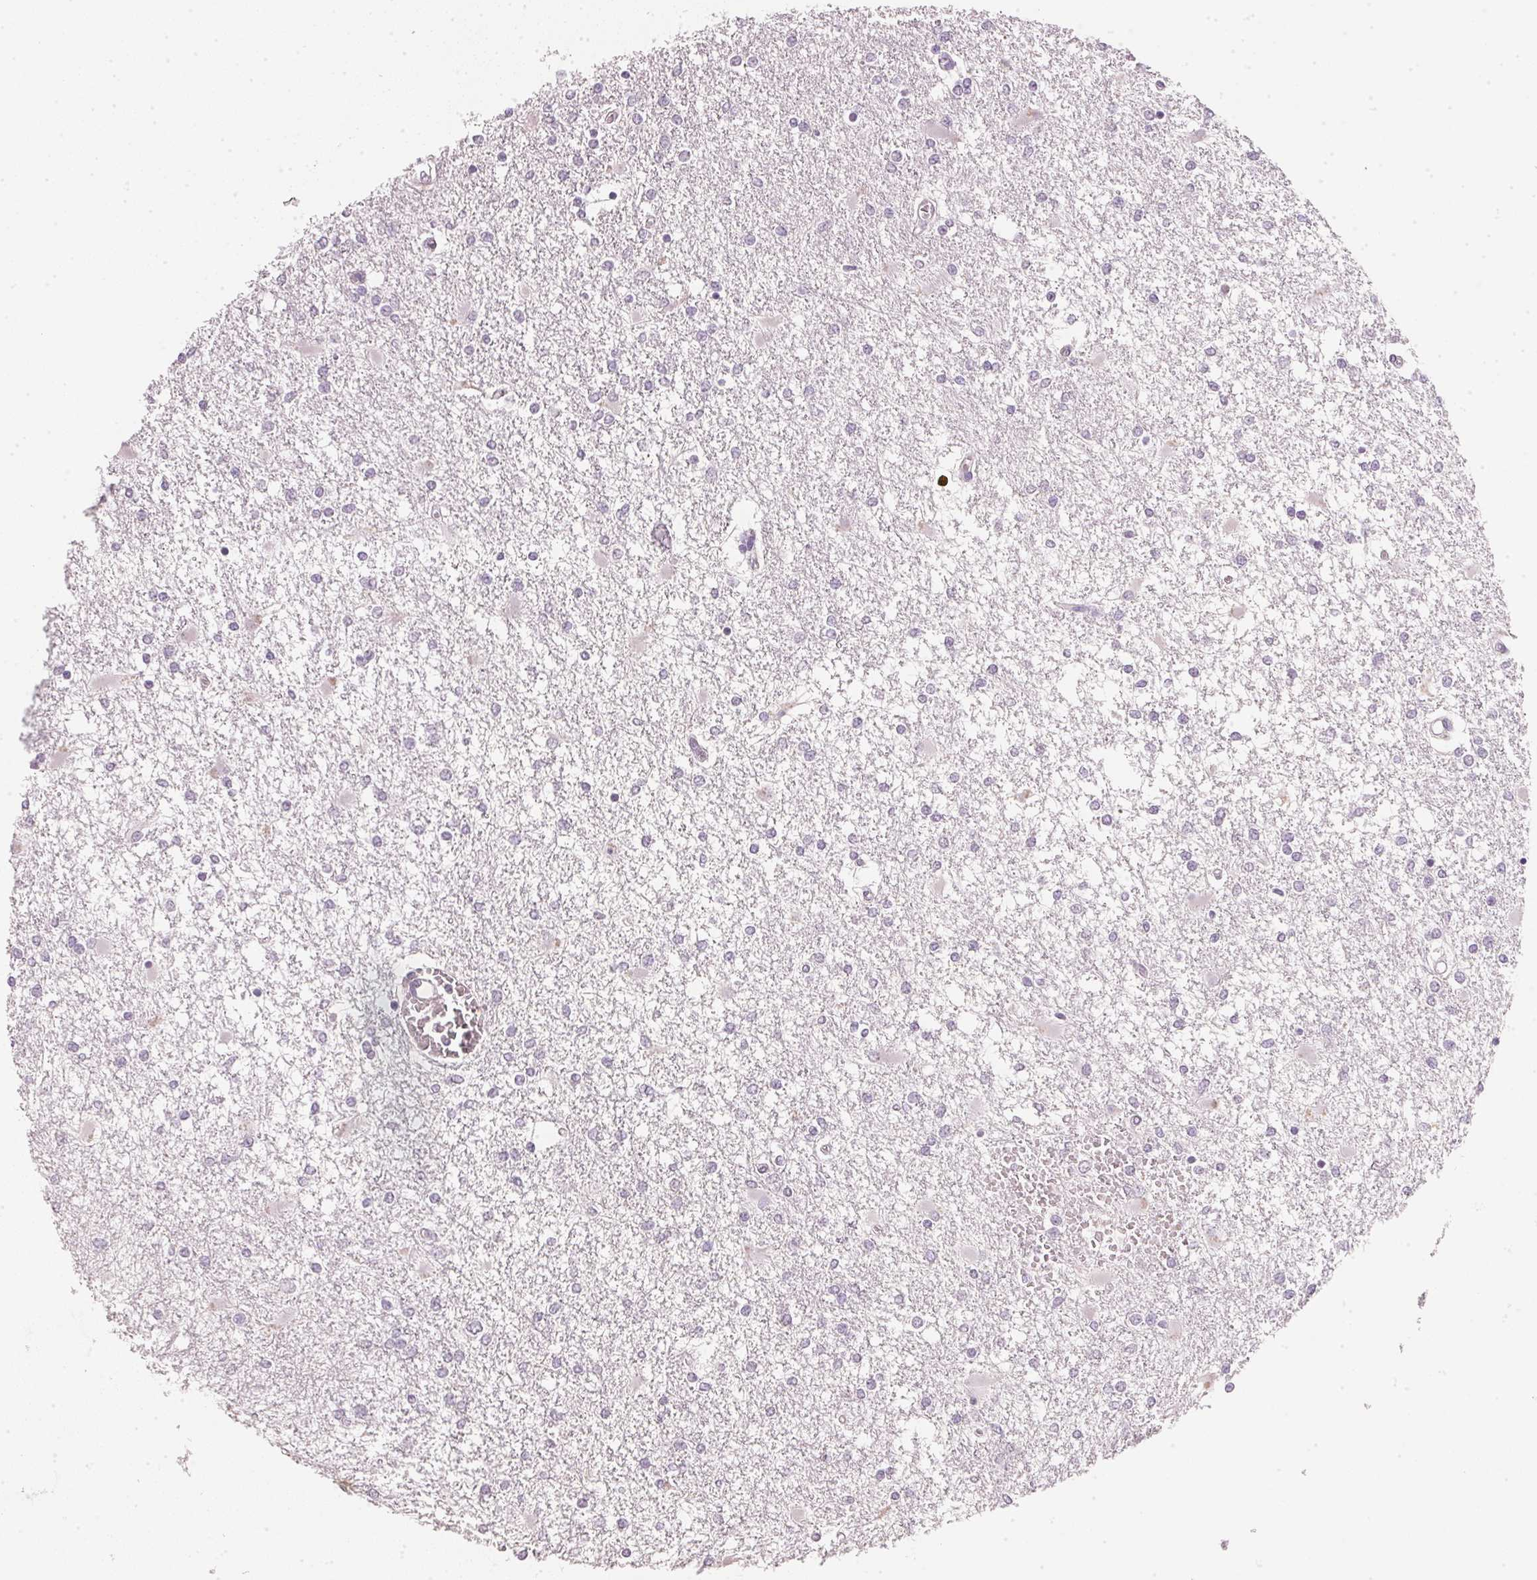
{"staining": {"intensity": "negative", "quantity": "none", "location": "none"}, "tissue": "glioma", "cell_type": "Tumor cells", "image_type": "cancer", "snomed": [{"axis": "morphology", "description": "Glioma, malignant, High grade"}, {"axis": "topography", "description": "Cerebral cortex"}], "caption": "Micrograph shows no significant protein expression in tumor cells of glioma.", "gene": "IGFBP1", "patient": {"sex": "male", "age": 79}}